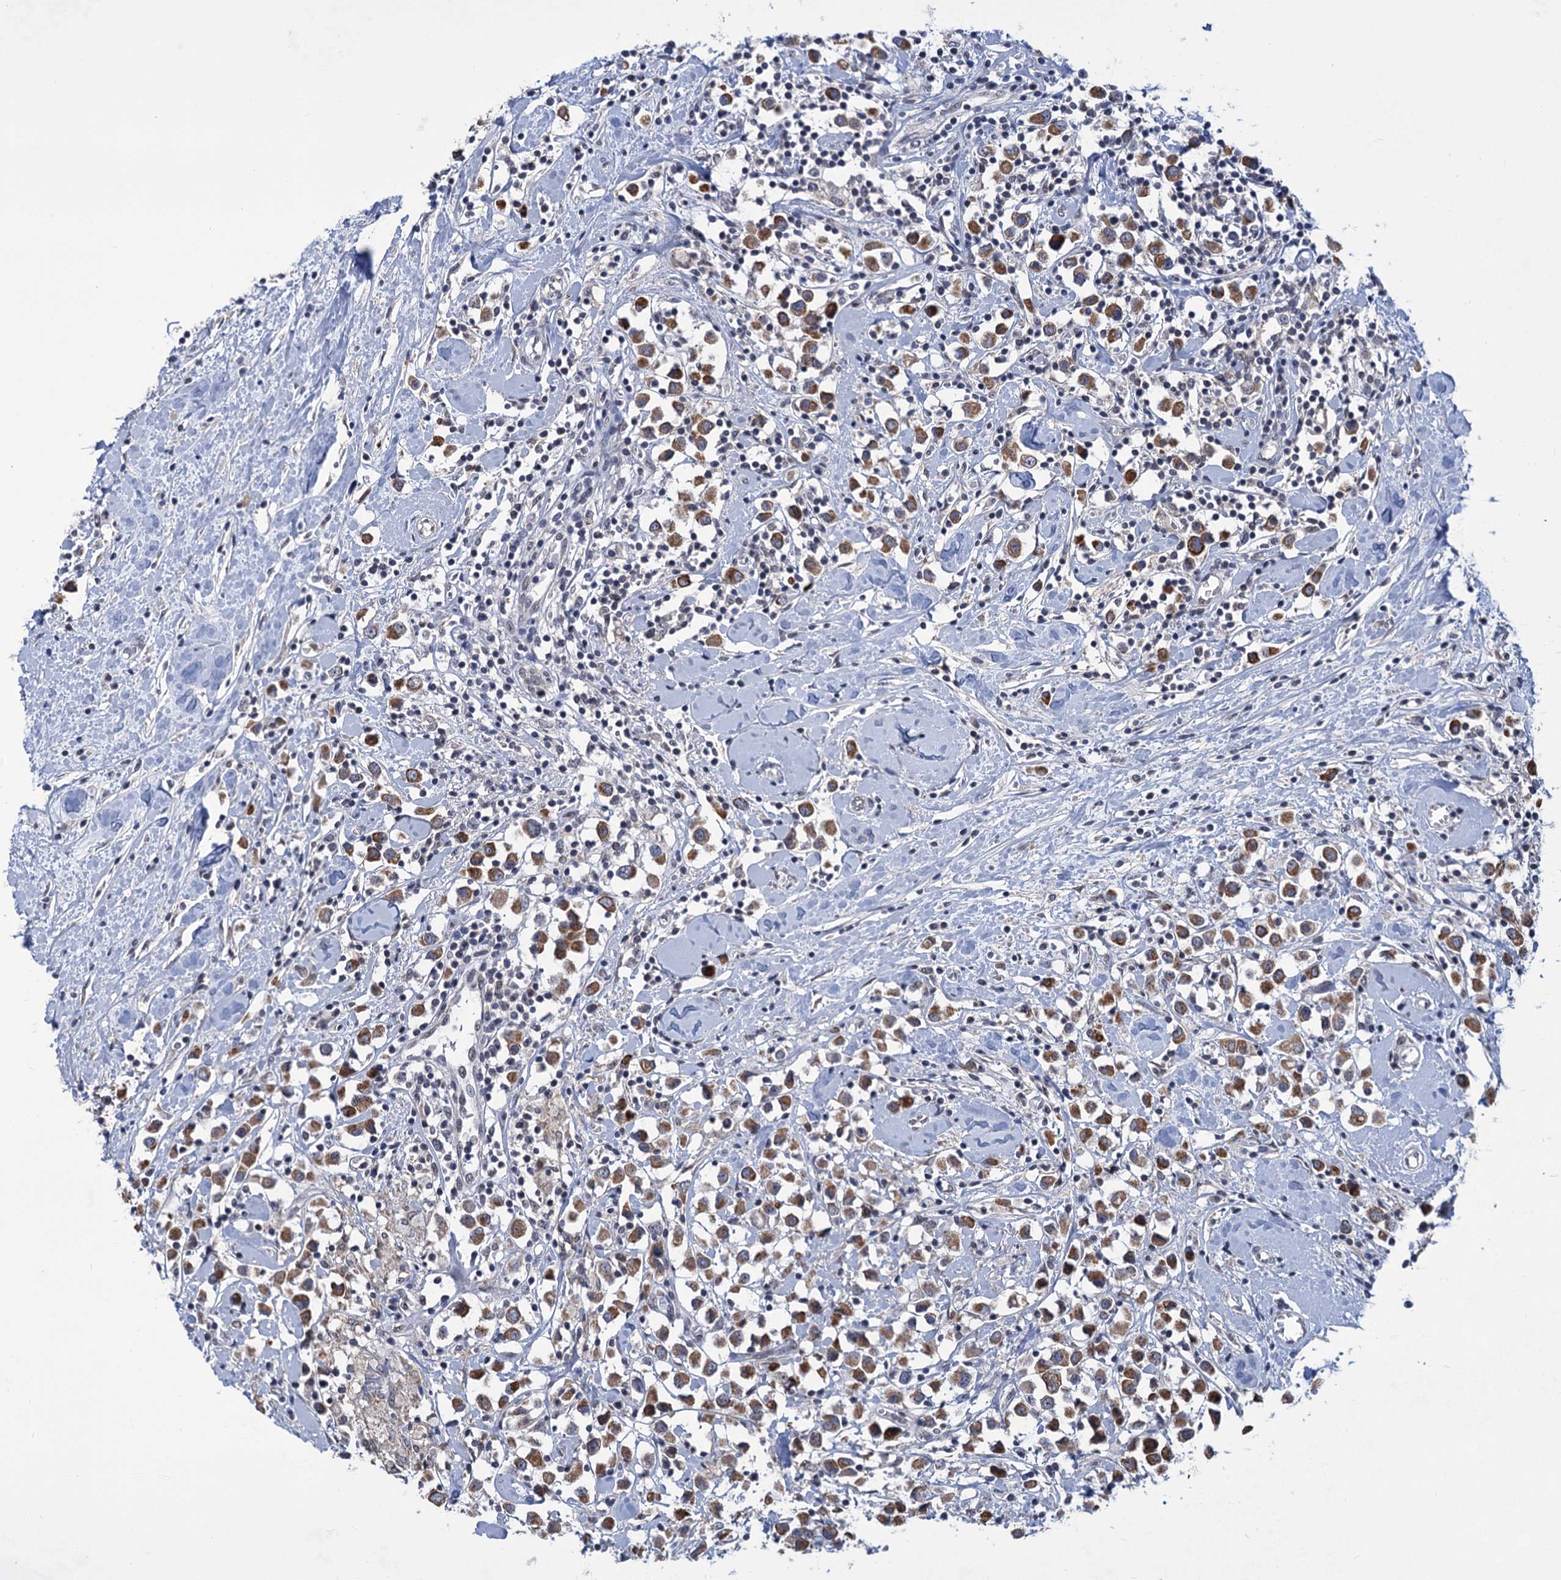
{"staining": {"intensity": "strong", "quantity": ">75%", "location": "cytoplasmic/membranous"}, "tissue": "breast cancer", "cell_type": "Tumor cells", "image_type": "cancer", "snomed": [{"axis": "morphology", "description": "Duct carcinoma"}, {"axis": "topography", "description": "Breast"}], "caption": "Human breast invasive ductal carcinoma stained with a protein marker exhibits strong staining in tumor cells.", "gene": "TTC17", "patient": {"sex": "female", "age": 61}}